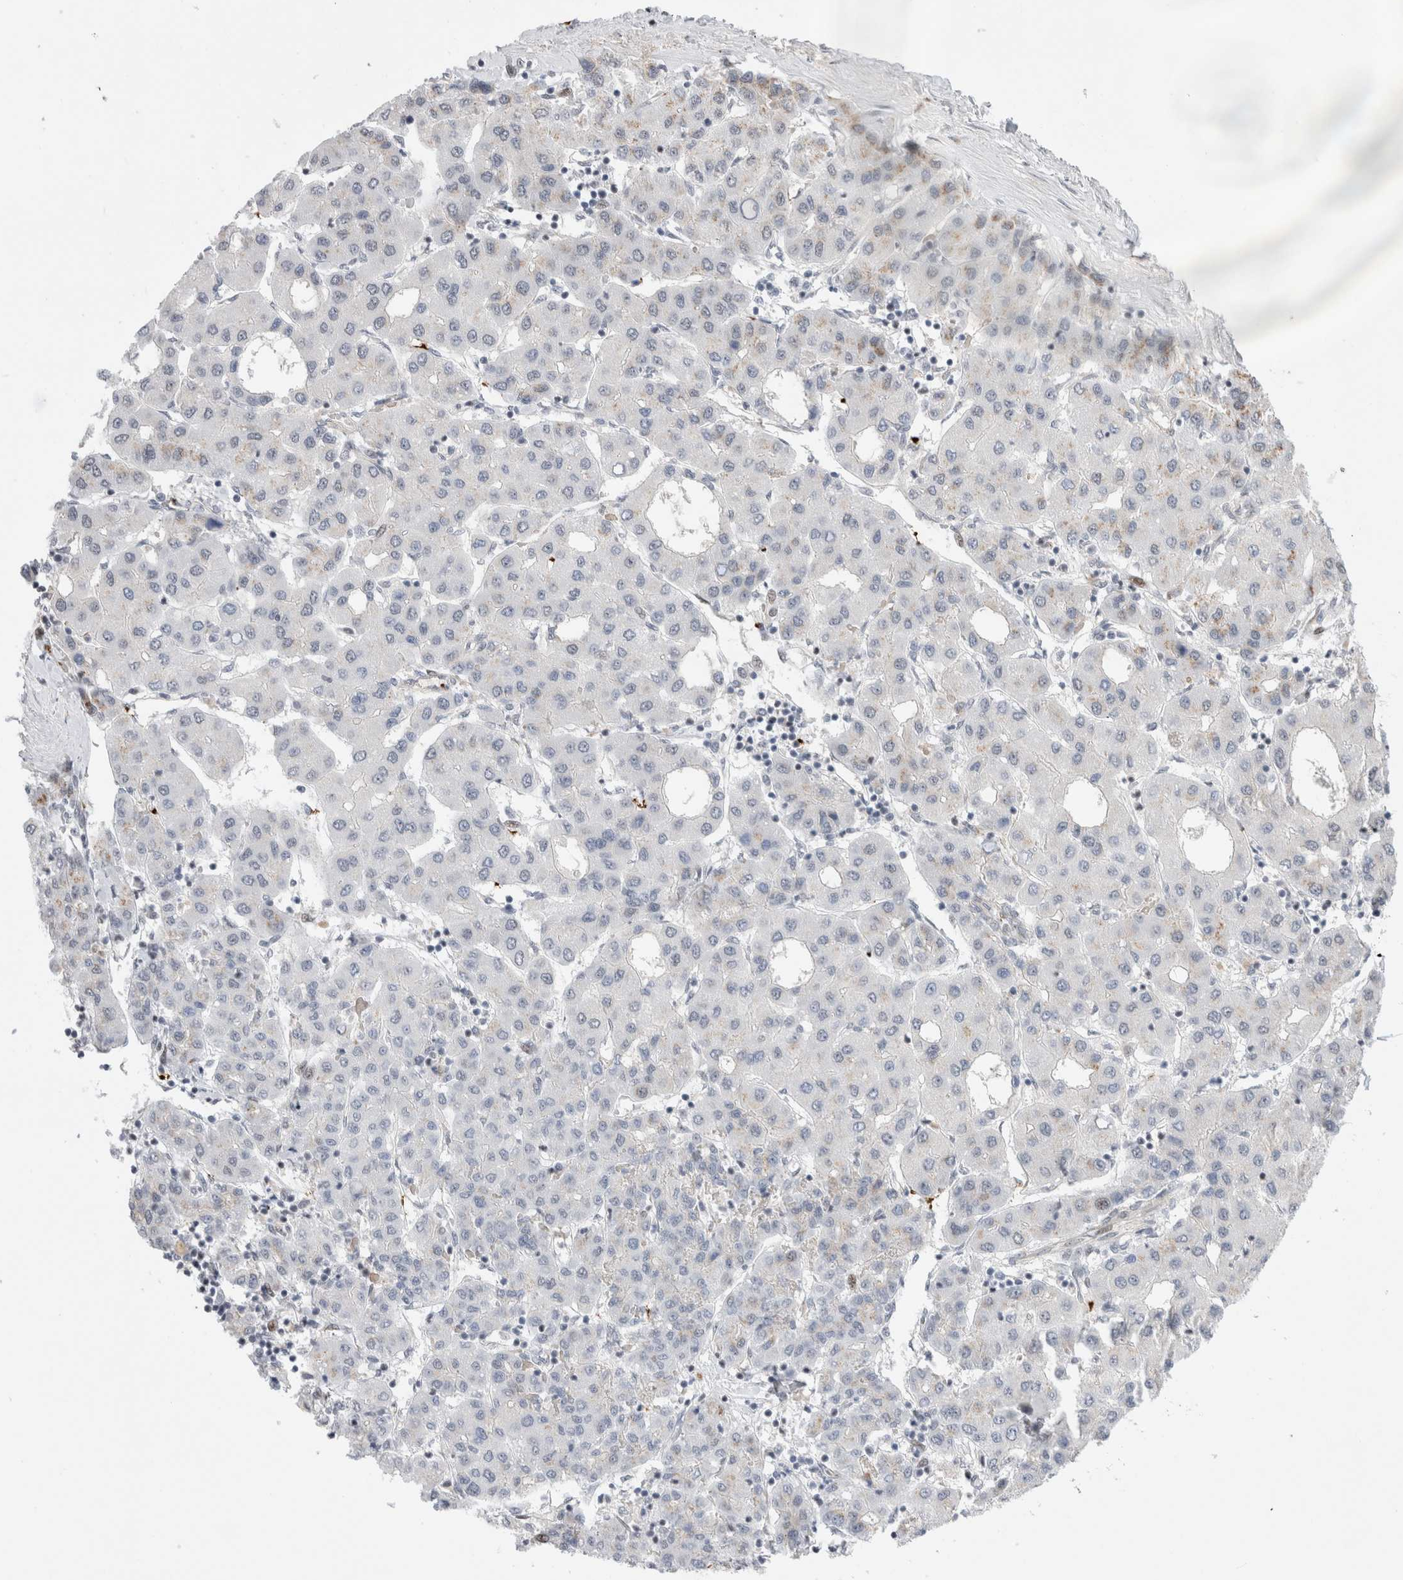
{"staining": {"intensity": "negative", "quantity": "none", "location": "none"}, "tissue": "liver cancer", "cell_type": "Tumor cells", "image_type": "cancer", "snomed": [{"axis": "morphology", "description": "Carcinoma, Hepatocellular, NOS"}, {"axis": "topography", "description": "Liver"}], "caption": "Immunohistochemistry of human liver cancer reveals no staining in tumor cells.", "gene": "VPS28", "patient": {"sex": "male", "age": 65}}